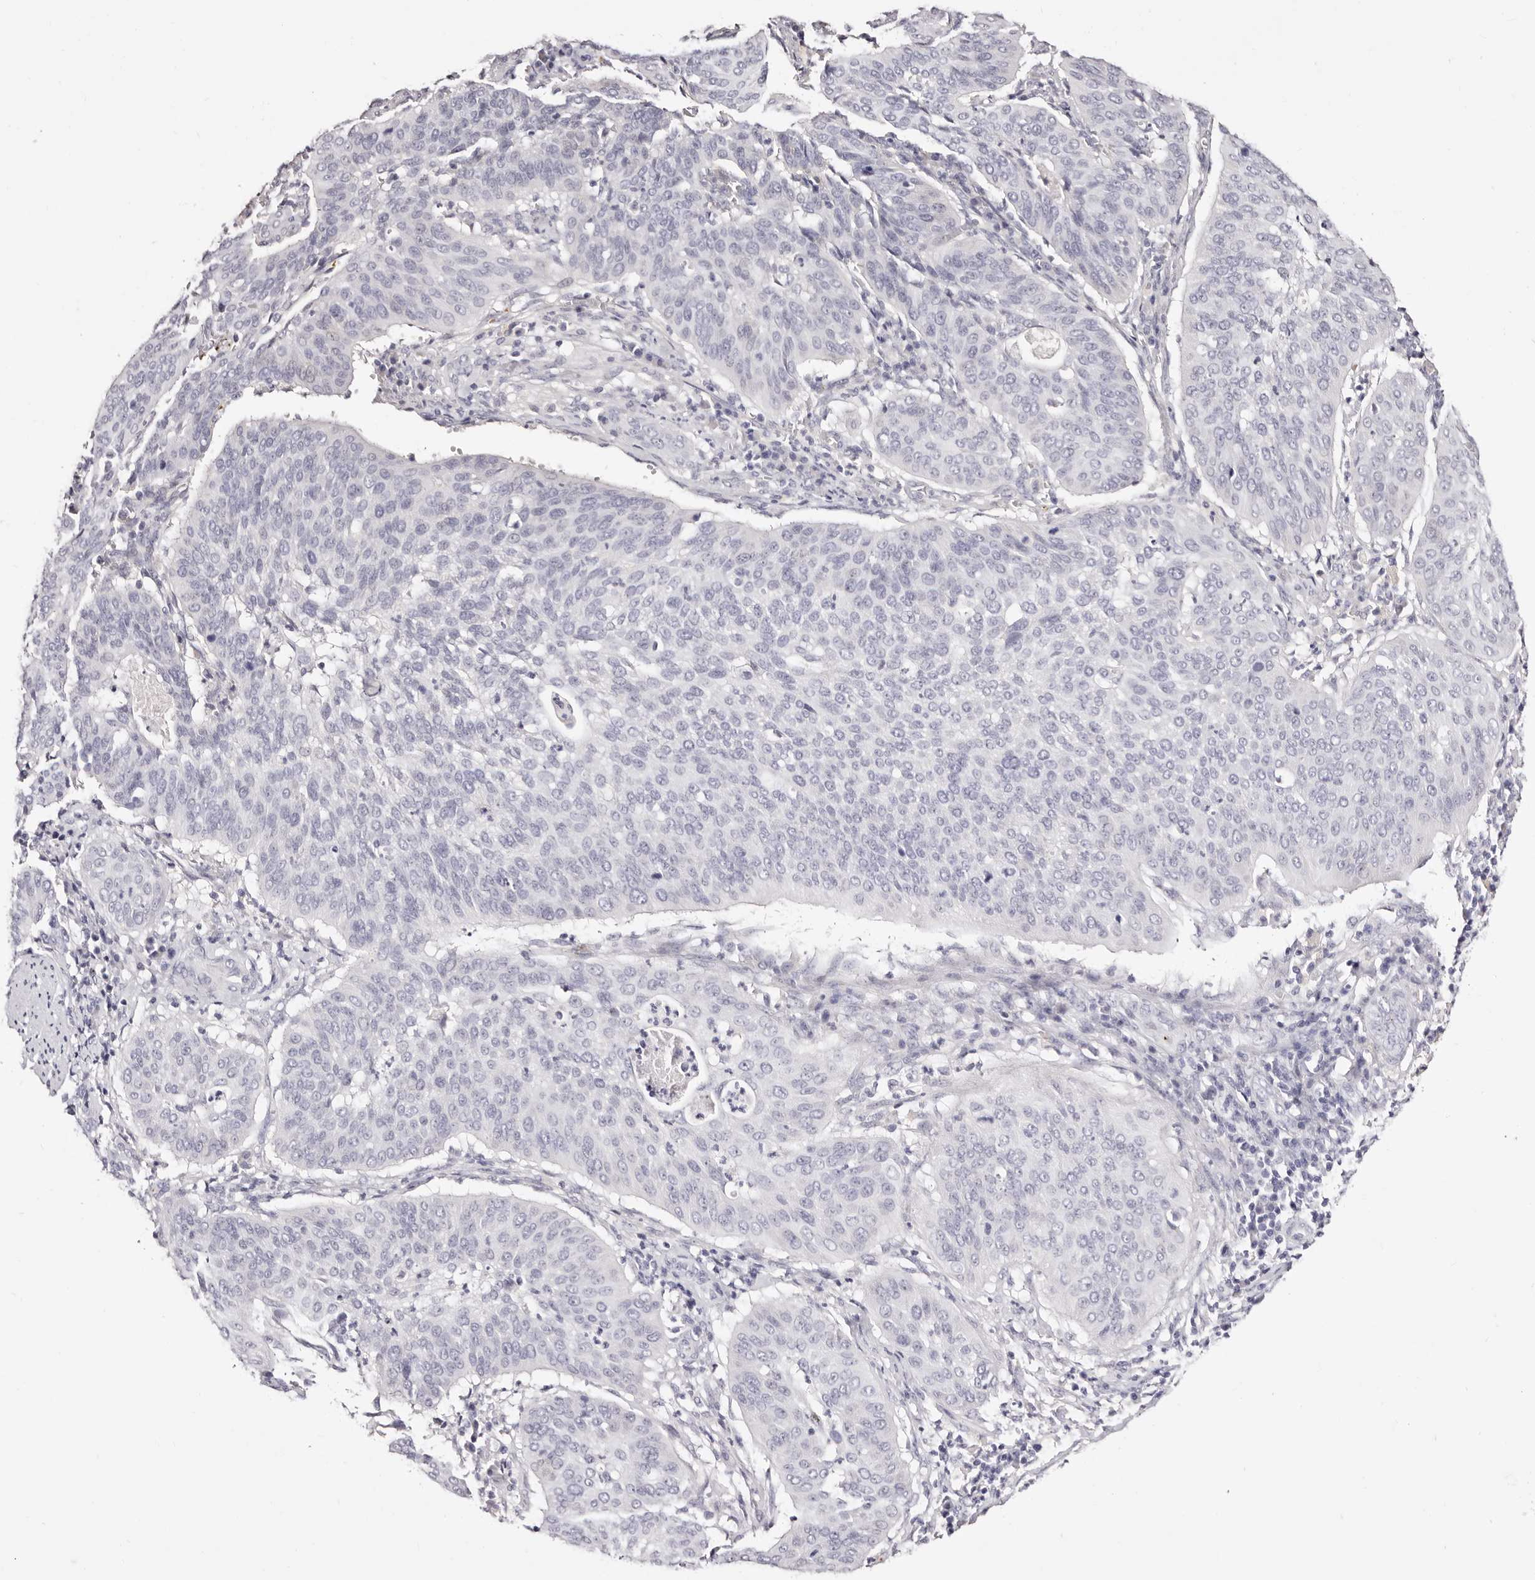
{"staining": {"intensity": "negative", "quantity": "none", "location": "none"}, "tissue": "cervical cancer", "cell_type": "Tumor cells", "image_type": "cancer", "snomed": [{"axis": "morphology", "description": "Normal tissue, NOS"}, {"axis": "morphology", "description": "Squamous cell carcinoma, NOS"}, {"axis": "topography", "description": "Cervix"}], "caption": "High magnification brightfield microscopy of squamous cell carcinoma (cervical) stained with DAB (3,3'-diaminobenzidine) (brown) and counterstained with hematoxylin (blue): tumor cells show no significant staining.", "gene": "PF4", "patient": {"sex": "female", "age": 39}}